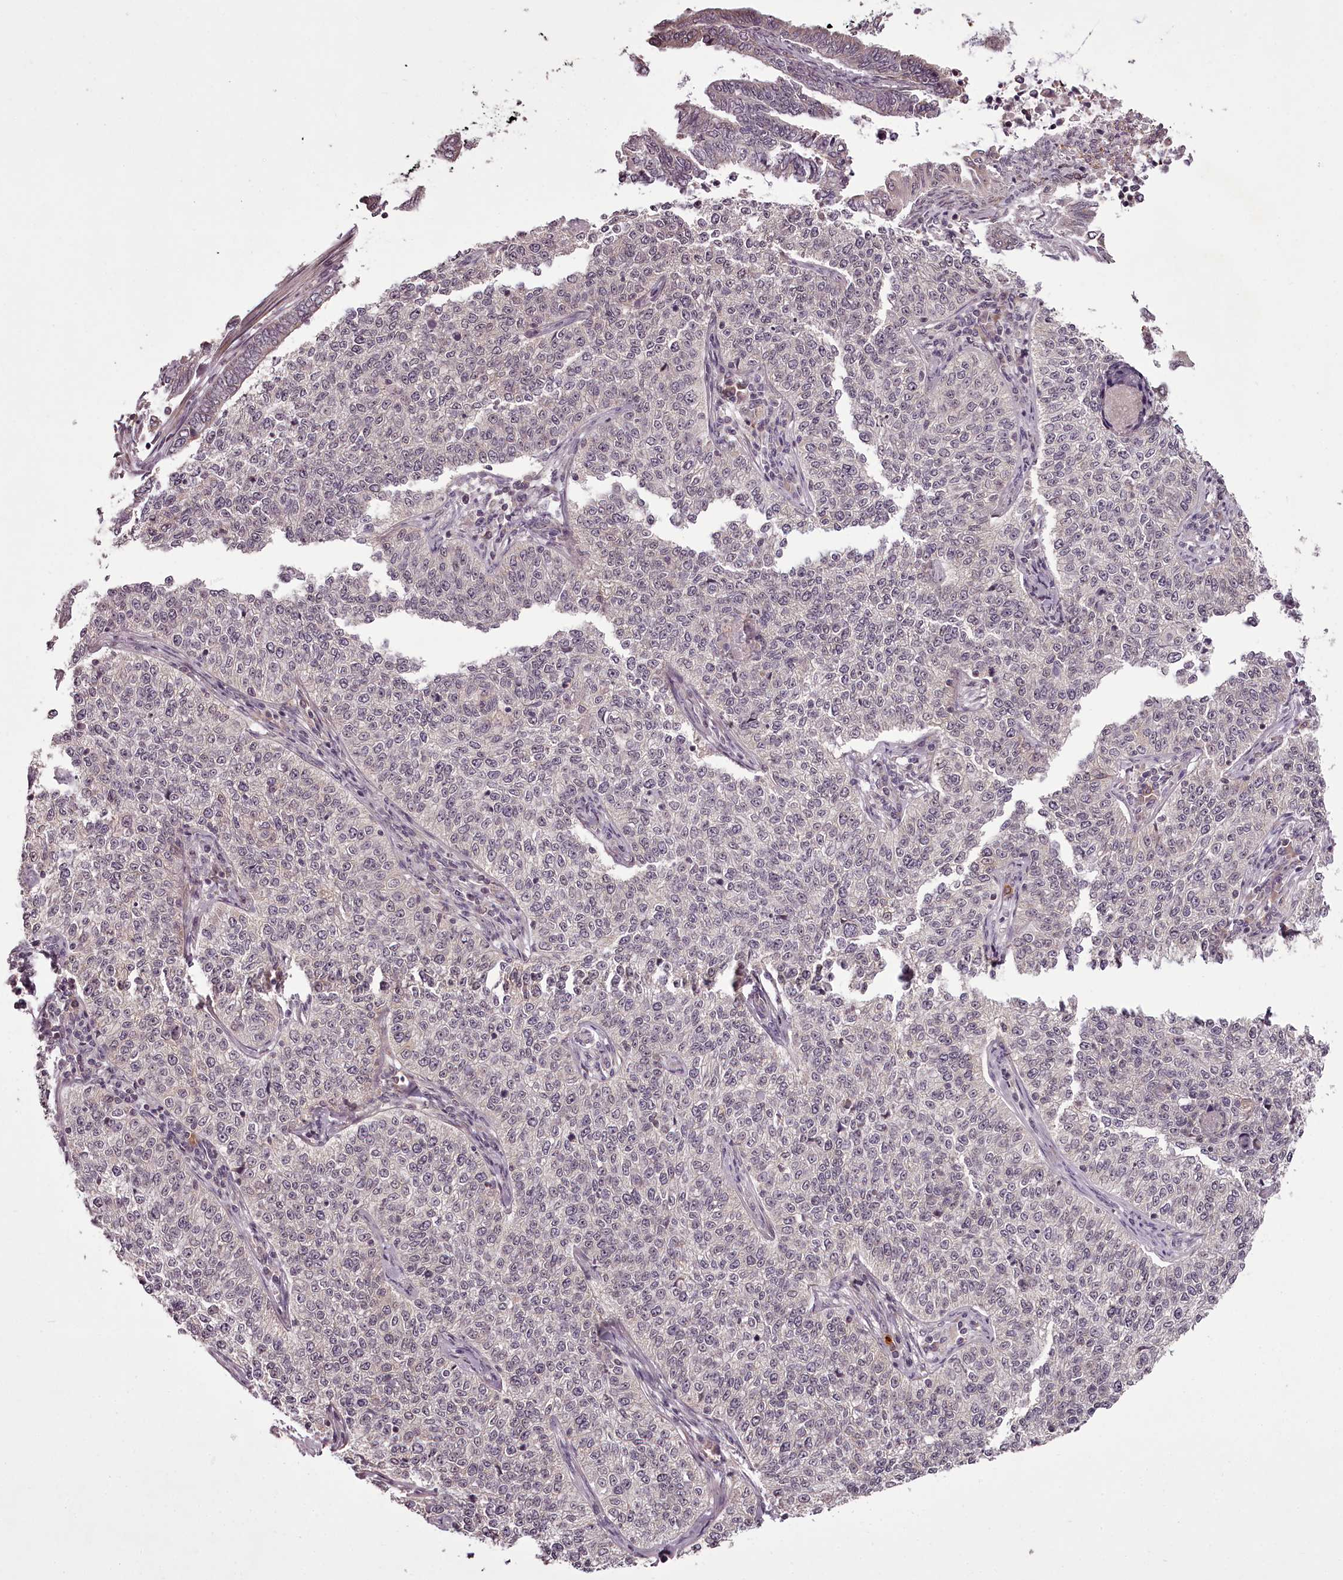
{"staining": {"intensity": "weak", "quantity": "<25%", "location": "nuclear"}, "tissue": "cervical cancer", "cell_type": "Tumor cells", "image_type": "cancer", "snomed": [{"axis": "morphology", "description": "Squamous cell carcinoma, NOS"}, {"axis": "topography", "description": "Cervix"}], "caption": "Immunohistochemical staining of cervical cancer demonstrates no significant staining in tumor cells.", "gene": "CCDC92", "patient": {"sex": "female", "age": 35}}